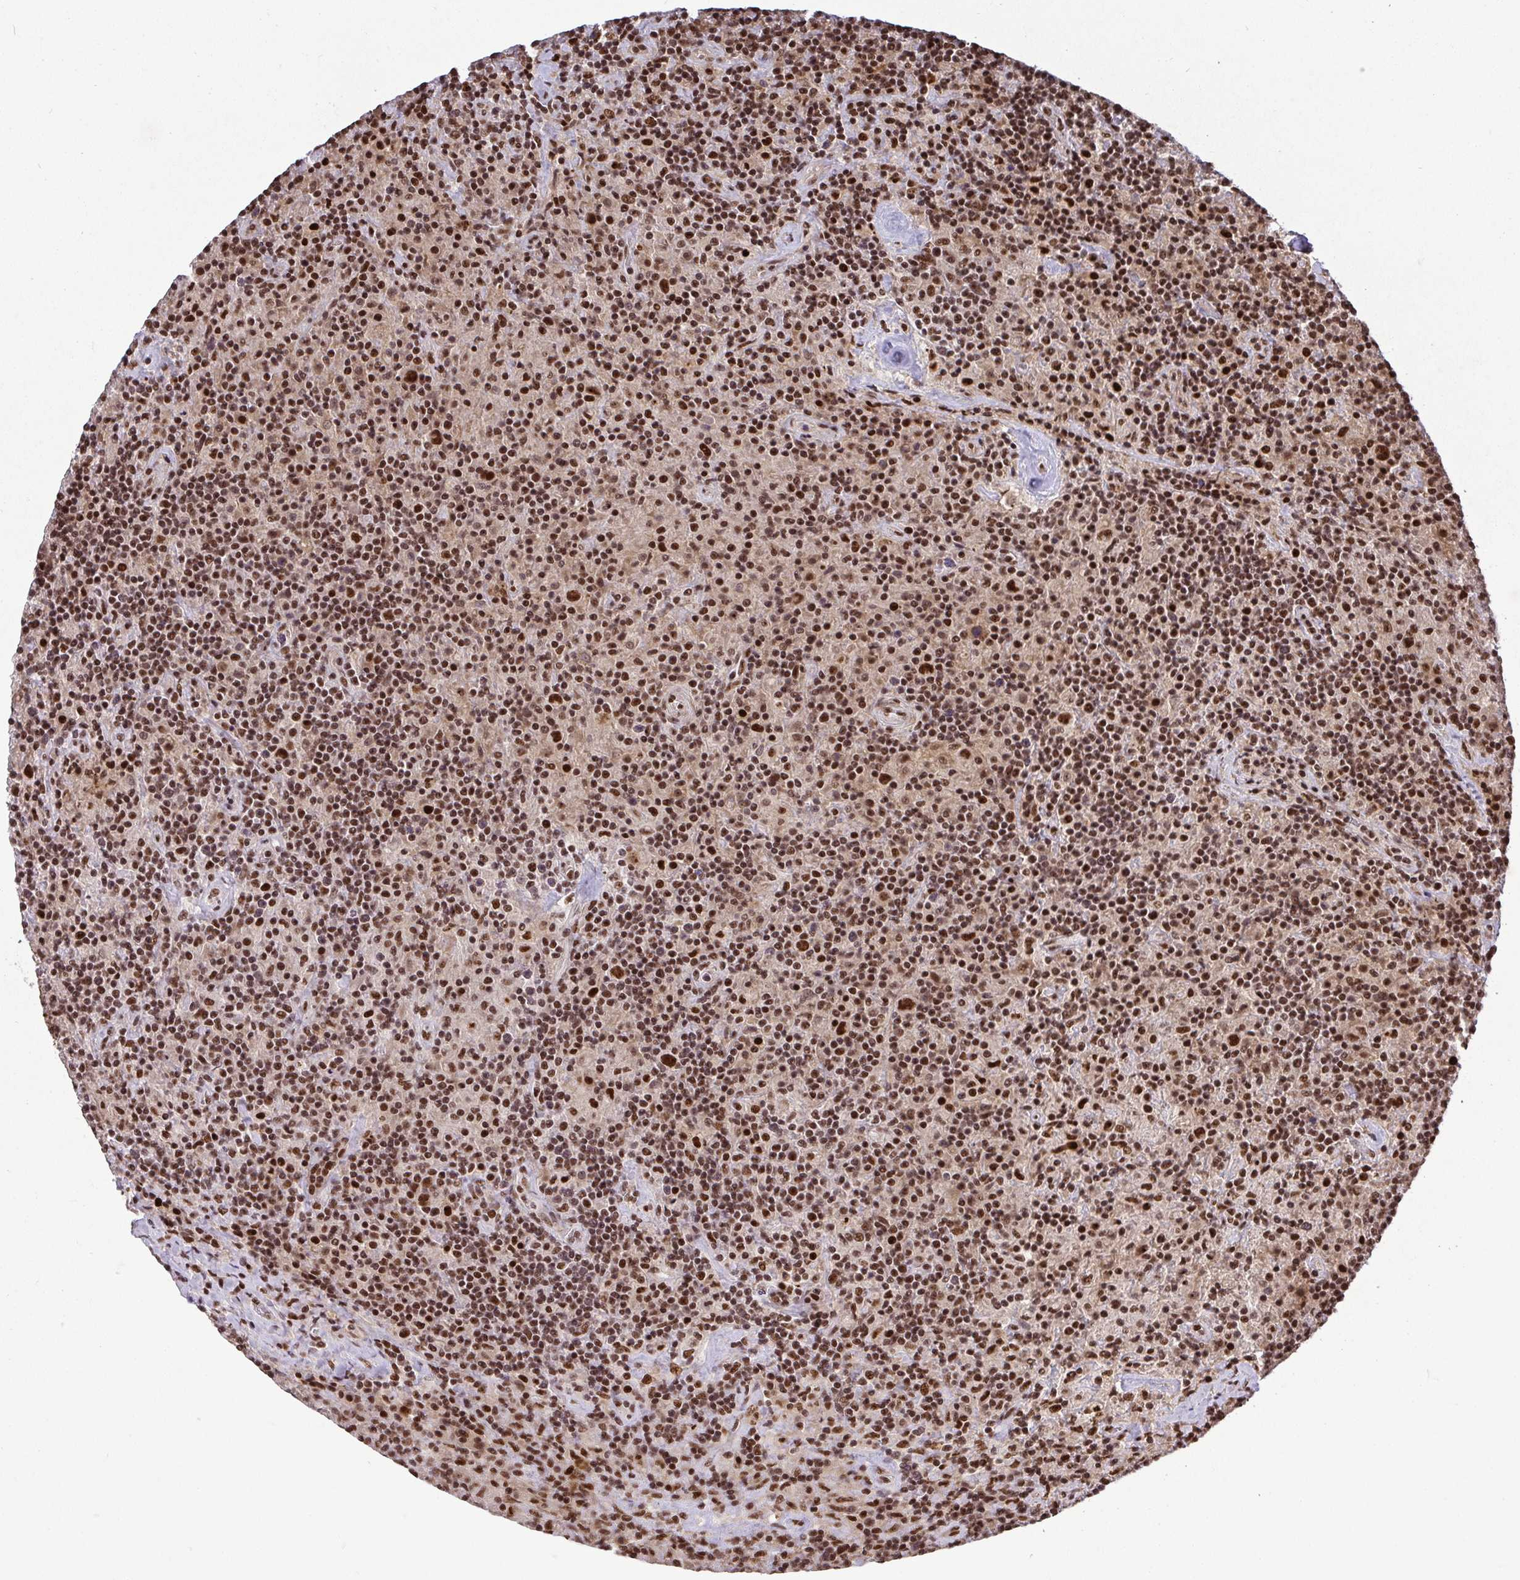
{"staining": {"intensity": "strong", "quantity": ">75%", "location": "nuclear"}, "tissue": "lymphoma", "cell_type": "Tumor cells", "image_type": "cancer", "snomed": [{"axis": "morphology", "description": "Hodgkin's disease, NOS"}, {"axis": "topography", "description": "Lymph node"}], "caption": "Immunohistochemical staining of human lymphoma displays strong nuclear protein positivity in about >75% of tumor cells.", "gene": "U2AF1", "patient": {"sex": "male", "age": 70}}